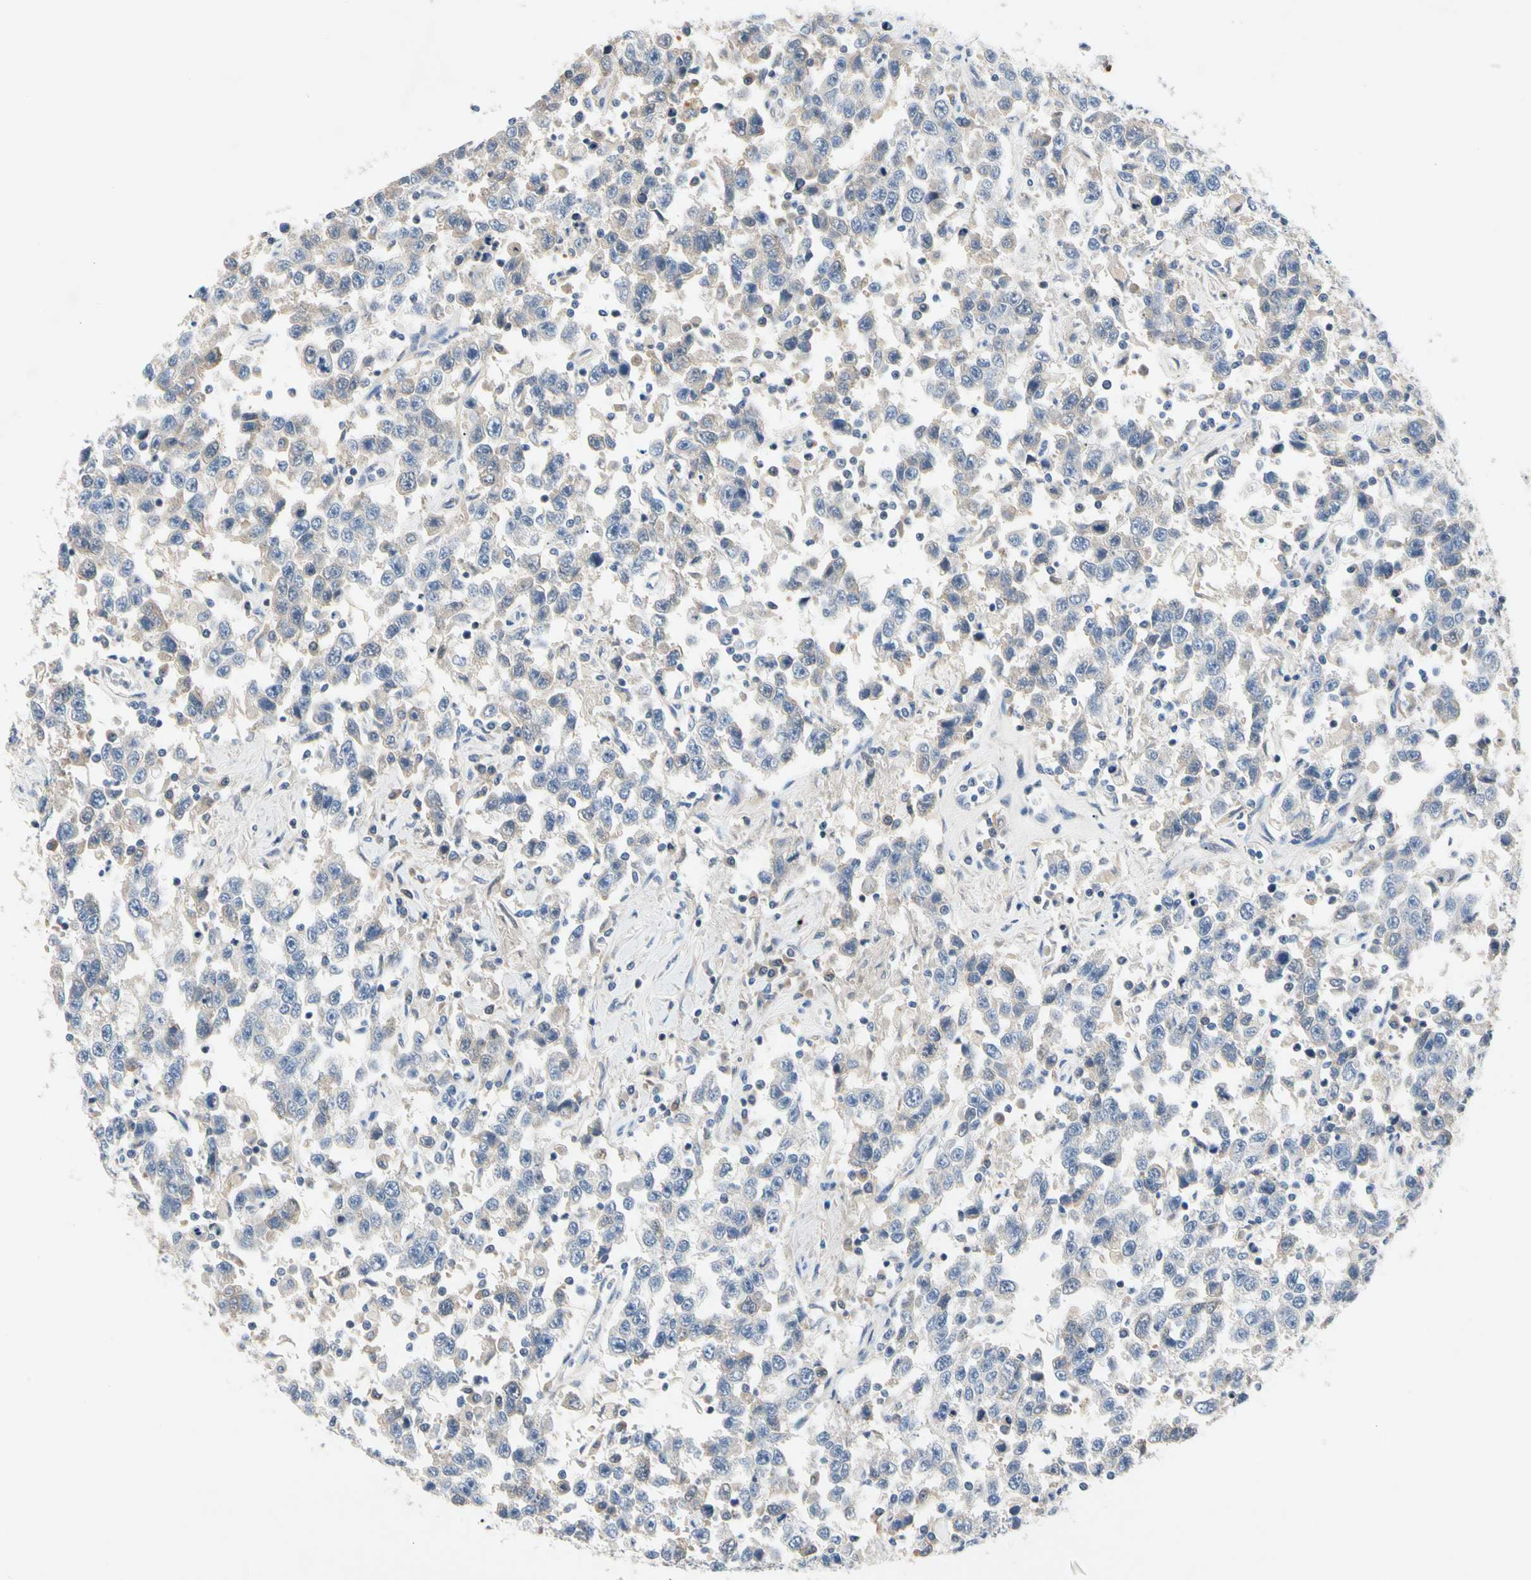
{"staining": {"intensity": "weak", "quantity": "<25%", "location": "cytoplasmic/membranous"}, "tissue": "testis cancer", "cell_type": "Tumor cells", "image_type": "cancer", "snomed": [{"axis": "morphology", "description": "Seminoma, NOS"}, {"axis": "topography", "description": "Testis"}], "caption": "Immunohistochemical staining of human testis cancer (seminoma) exhibits no significant expression in tumor cells.", "gene": "GAS6", "patient": {"sex": "male", "age": 41}}